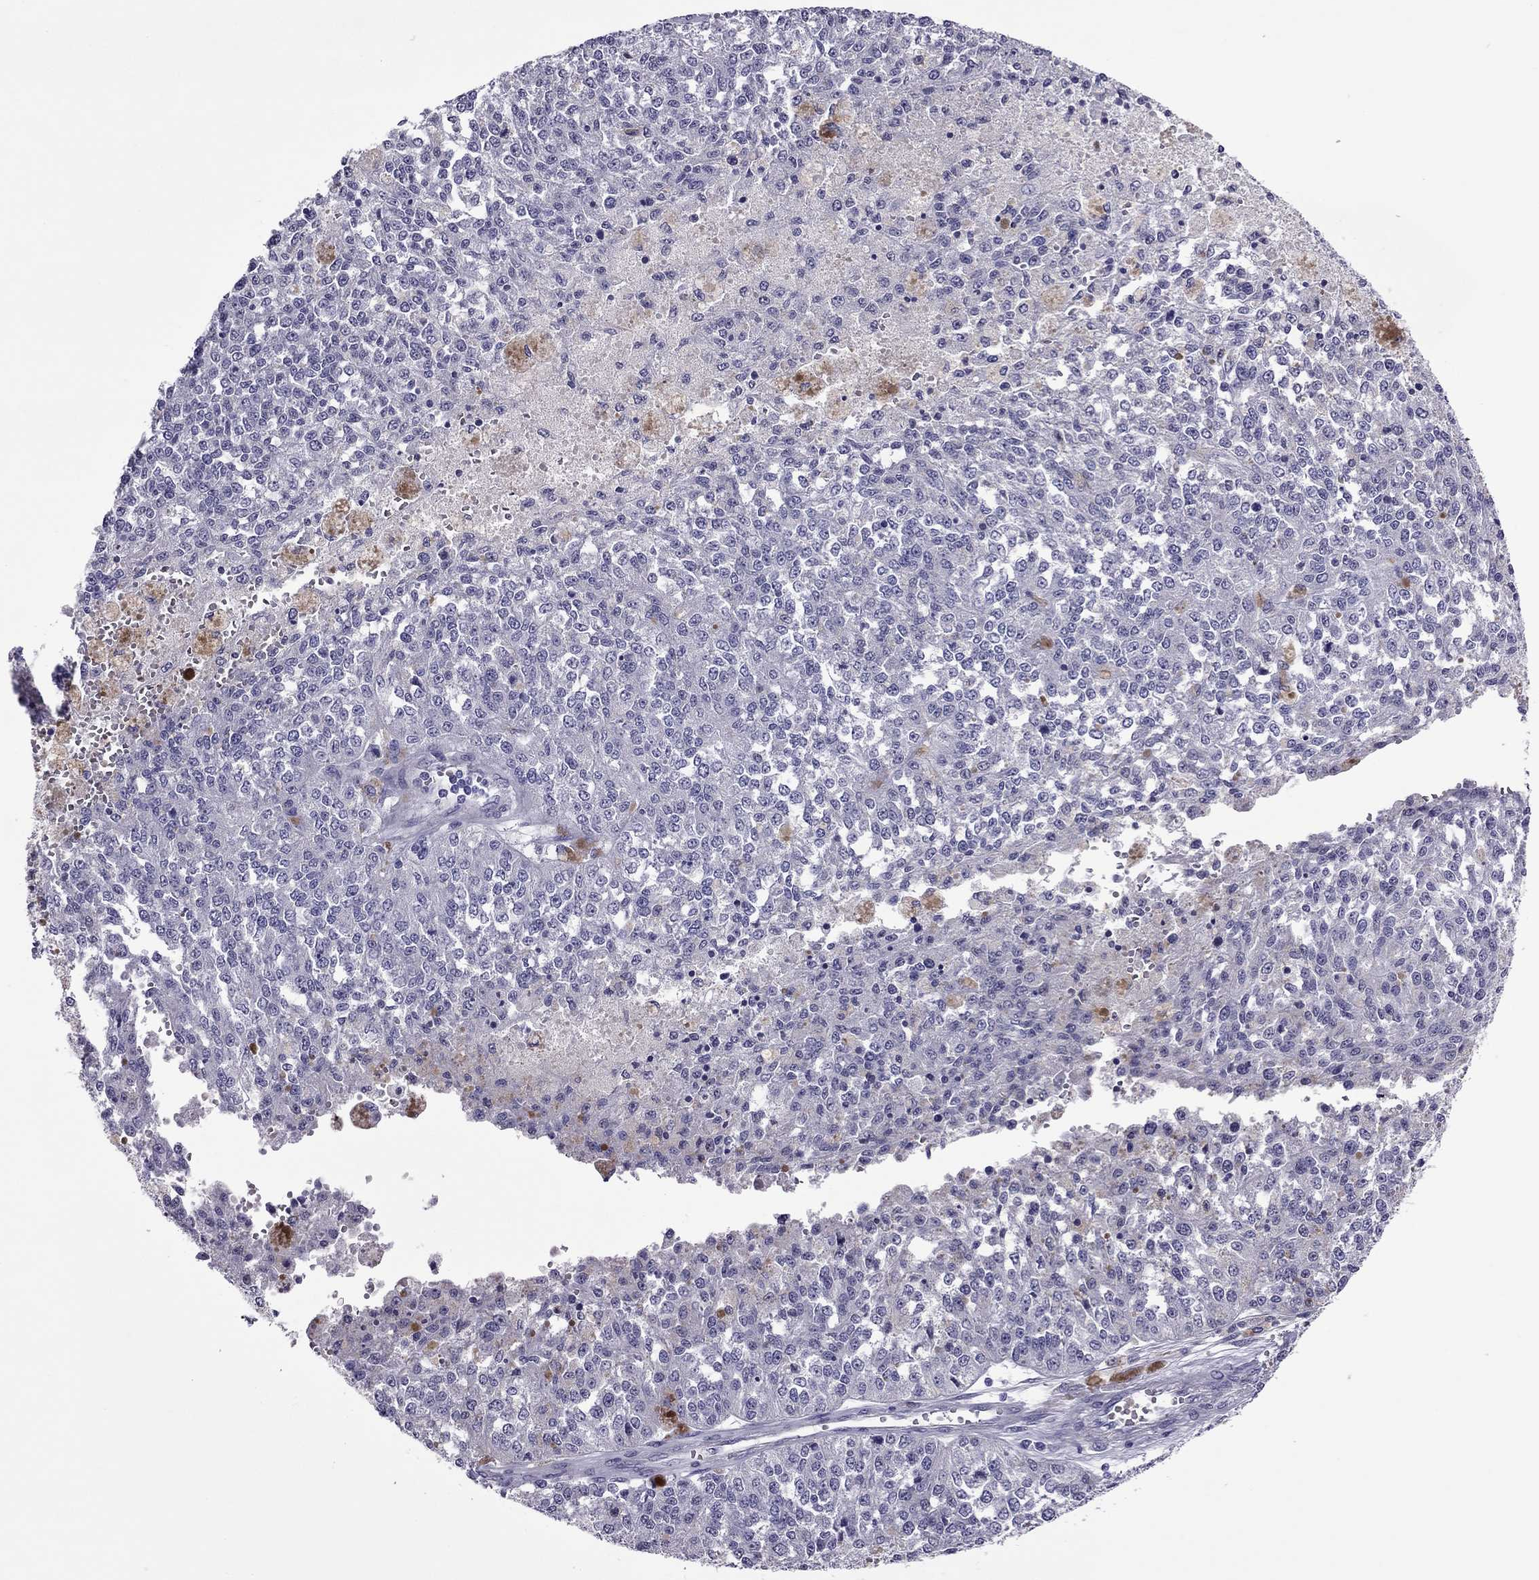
{"staining": {"intensity": "negative", "quantity": "none", "location": "none"}, "tissue": "melanoma", "cell_type": "Tumor cells", "image_type": "cancer", "snomed": [{"axis": "morphology", "description": "Malignant melanoma, Metastatic site"}, {"axis": "topography", "description": "Lymph node"}], "caption": "This is a image of IHC staining of malignant melanoma (metastatic site), which shows no staining in tumor cells.", "gene": "SLC16A8", "patient": {"sex": "female", "age": 64}}